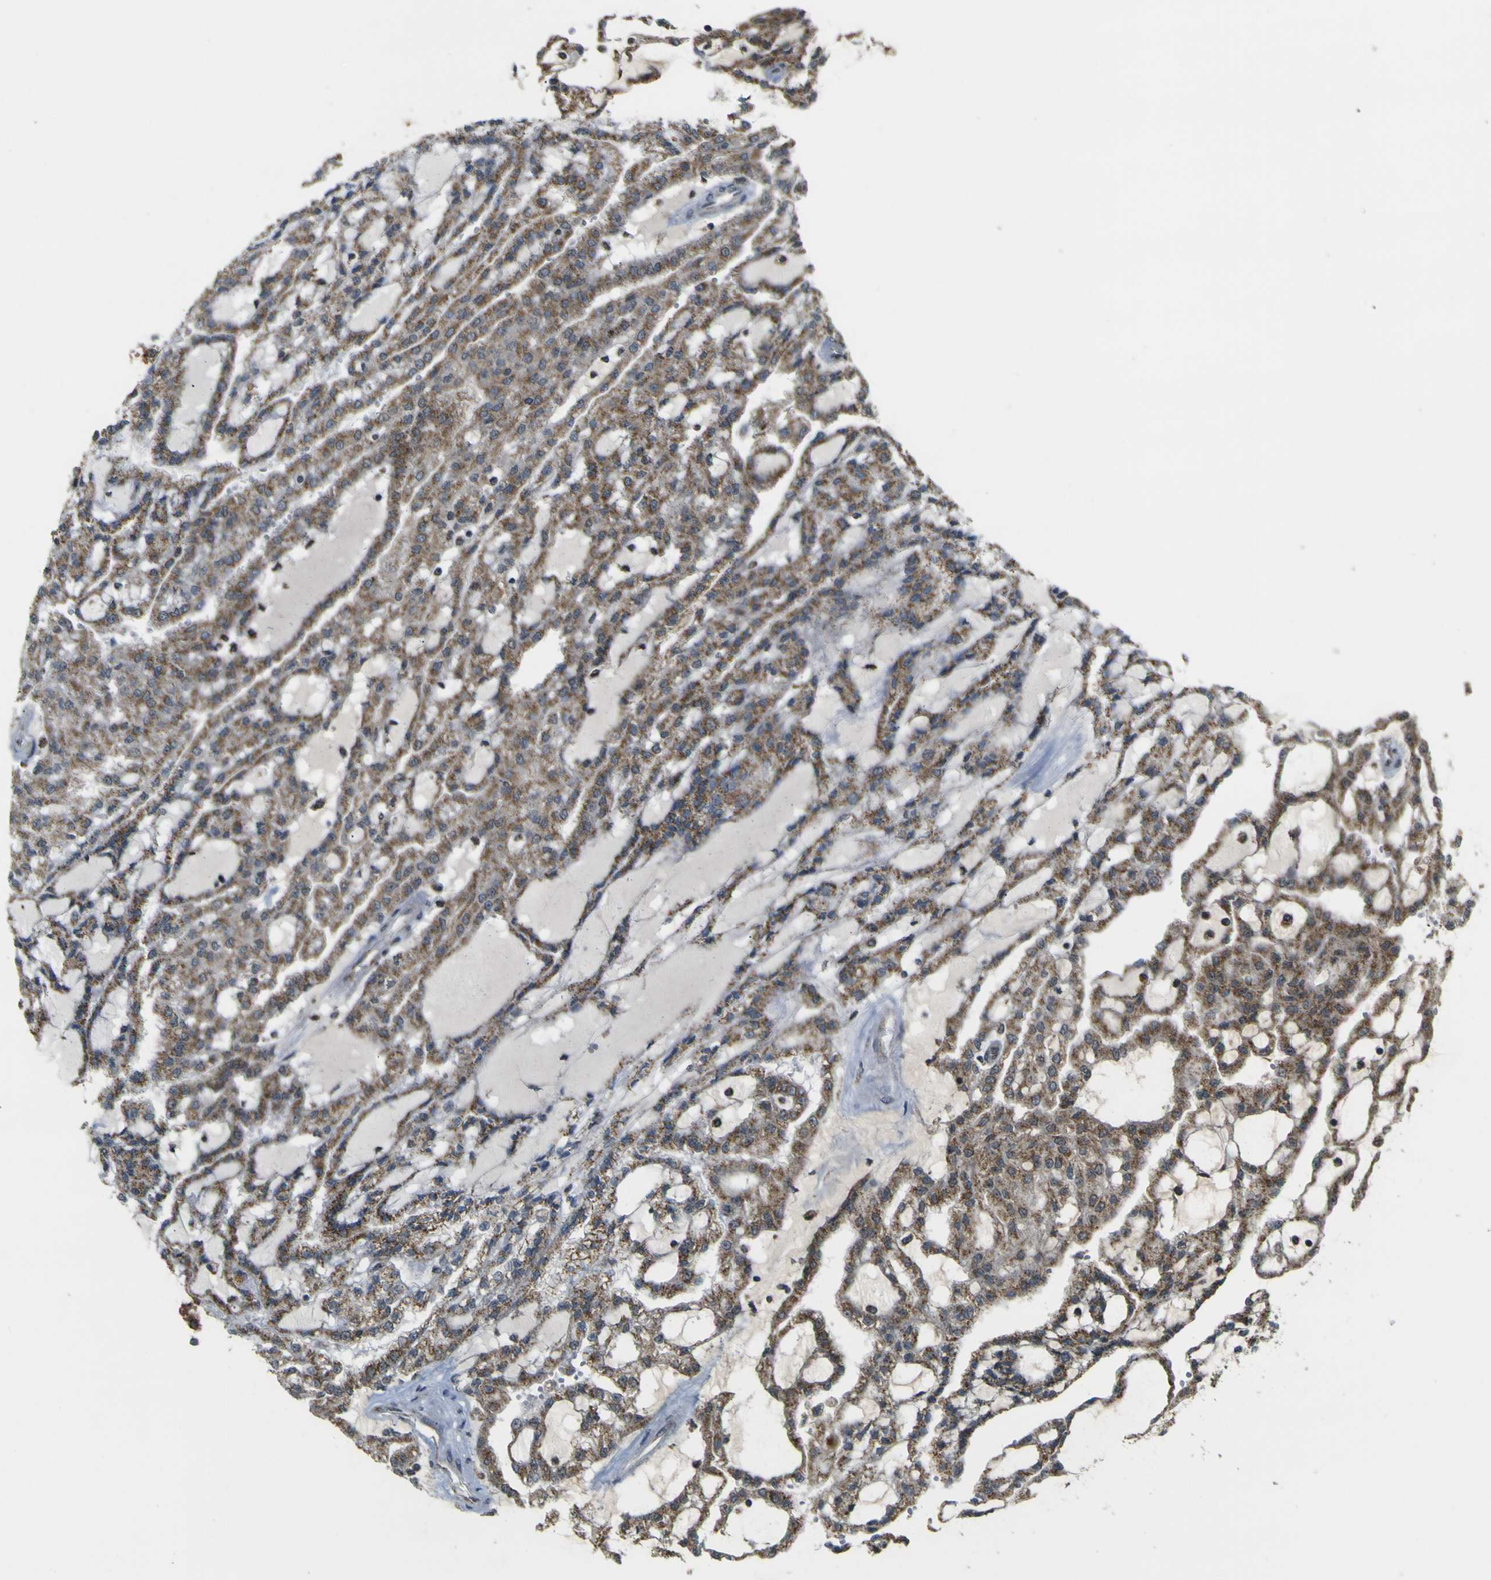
{"staining": {"intensity": "moderate", "quantity": ">75%", "location": "cytoplasmic/membranous"}, "tissue": "renal cancer", "cell_type": "Tumor cells", "image_type": "cancer", "snomed": [{"axis": "morphology", "description": "Adenocarcinoma, NOS"}, {"axis": "topography", "description": "Kidney"}], "caption": "Moderate cytoplasmic/membranous protein positivity is present in about >75% of tumor cells in renal cancer.", "gene": "ACBD5", "patient": {"sex": "male", "age": 63}}